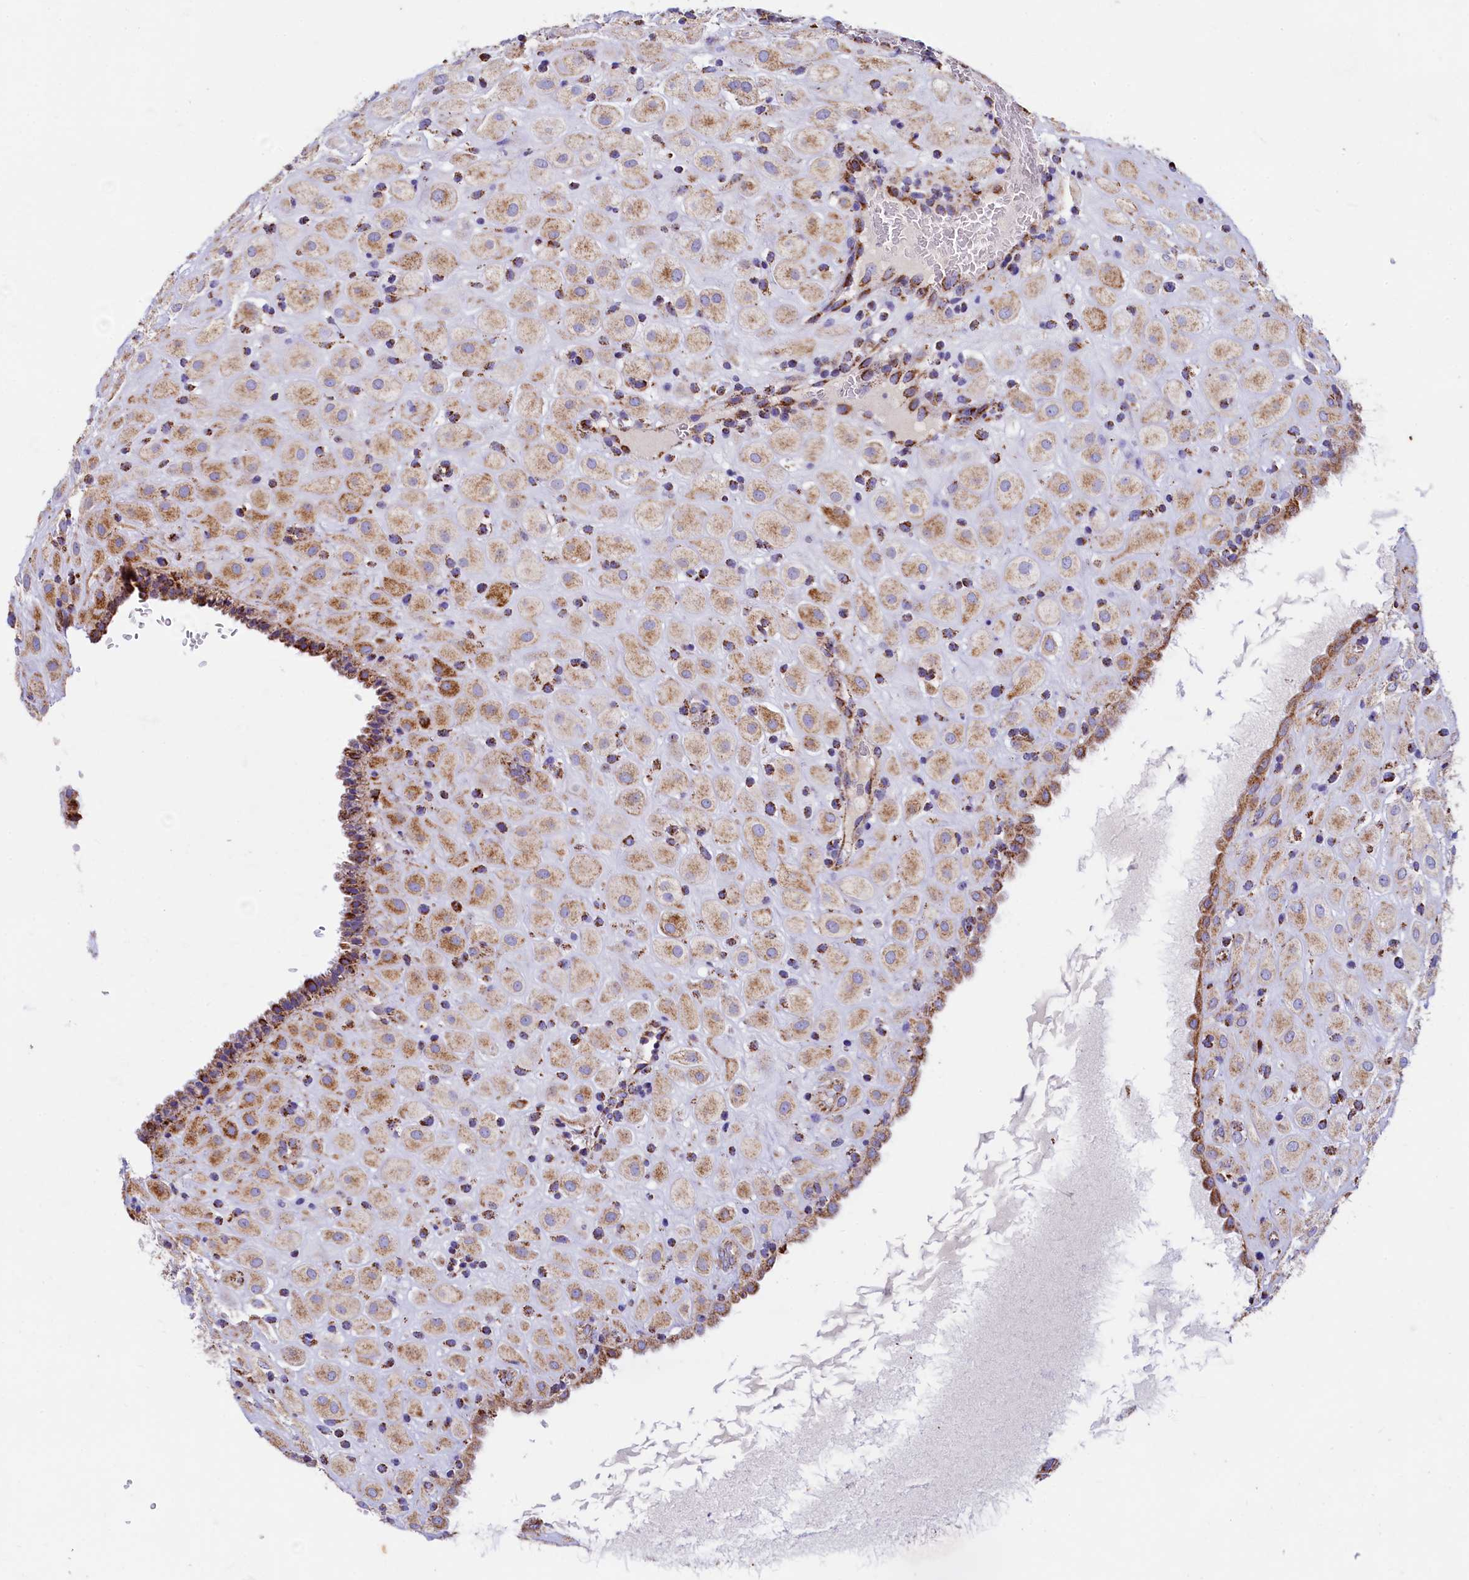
{"staining": {"intensity": "moderate", "quantity": ">75%", "location": "cytoplasmic/membranous"}, "tissue": "placenta", "cell_type": "Decidual cells", "image_type": "normal", "snomed": [{"axis": "morphology", "description": "Normal tissue, NOS"}, {"axis": "topography", "description": "Placenta"}], "caption": "Placenta stained for a protein demonstrates moderate cytoplasmic/membranous positivity in decidual cells. Using DAB (brown) and hematoxylin (blue) stains, captured at high magnification using brightfield microscopy.", "gene": "IDH3A", "patient": {"sex": "female", "age": 35}}